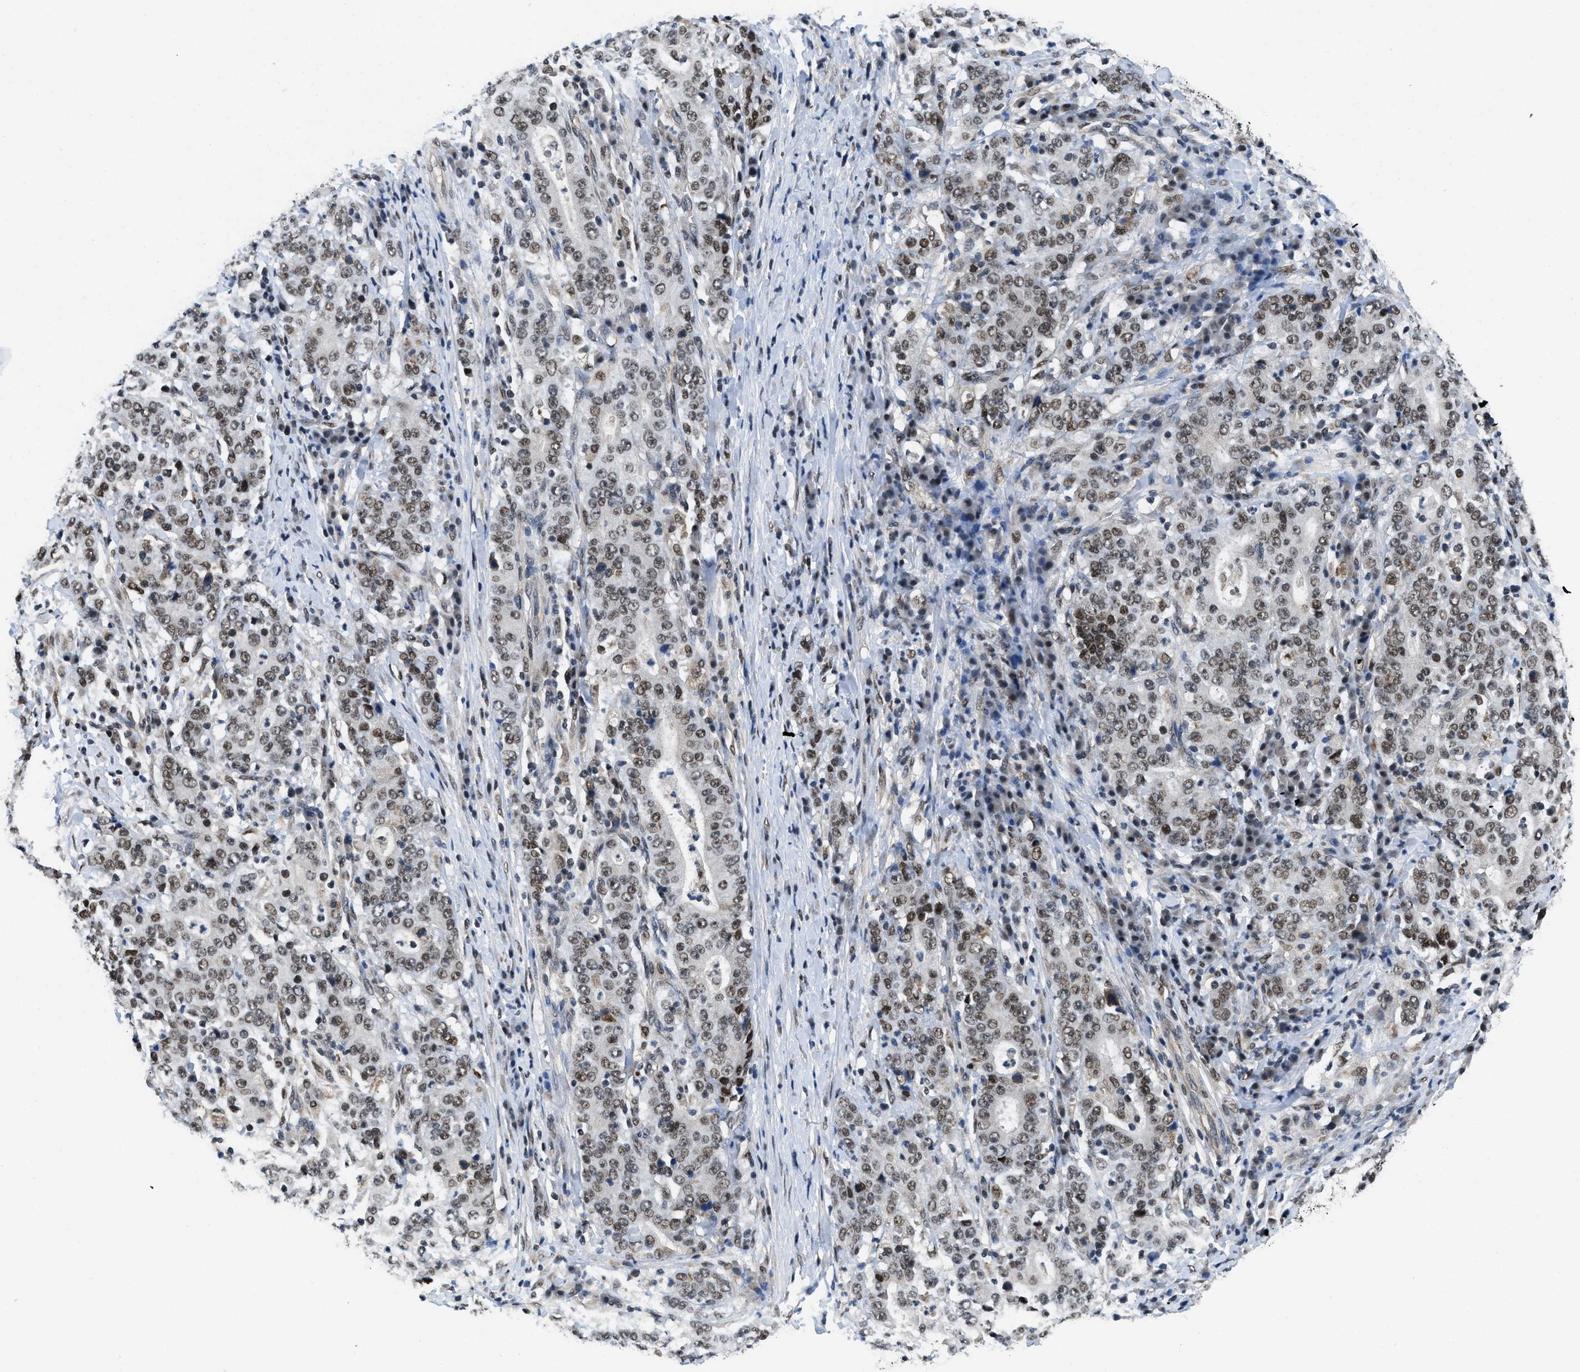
{"staining": {"intensity": "moderate", "quantity": ">75%", "location": "nuclear"}, "tissue": "stomach cancer", "cell_type": "Tumor cells", "image_type": "cancer", "snomed": [{"axis": "morphology", "description": "Normal tissue, NOS"}, {"axis": "morphology", "description": "Adenocarcinoma, NOS"}, {"axis": "topography", "description": "Stomach, upper"}, {"axis": "topography", "description": "Stomach"}], "caption": "Human stomach adenocarcinoma stained for a protein (brown) shows moderate nuclear positive positivity in about >75% of tumor cells.", "gene": "SAFB", "patient": {"sex": "male", "age": 59}}